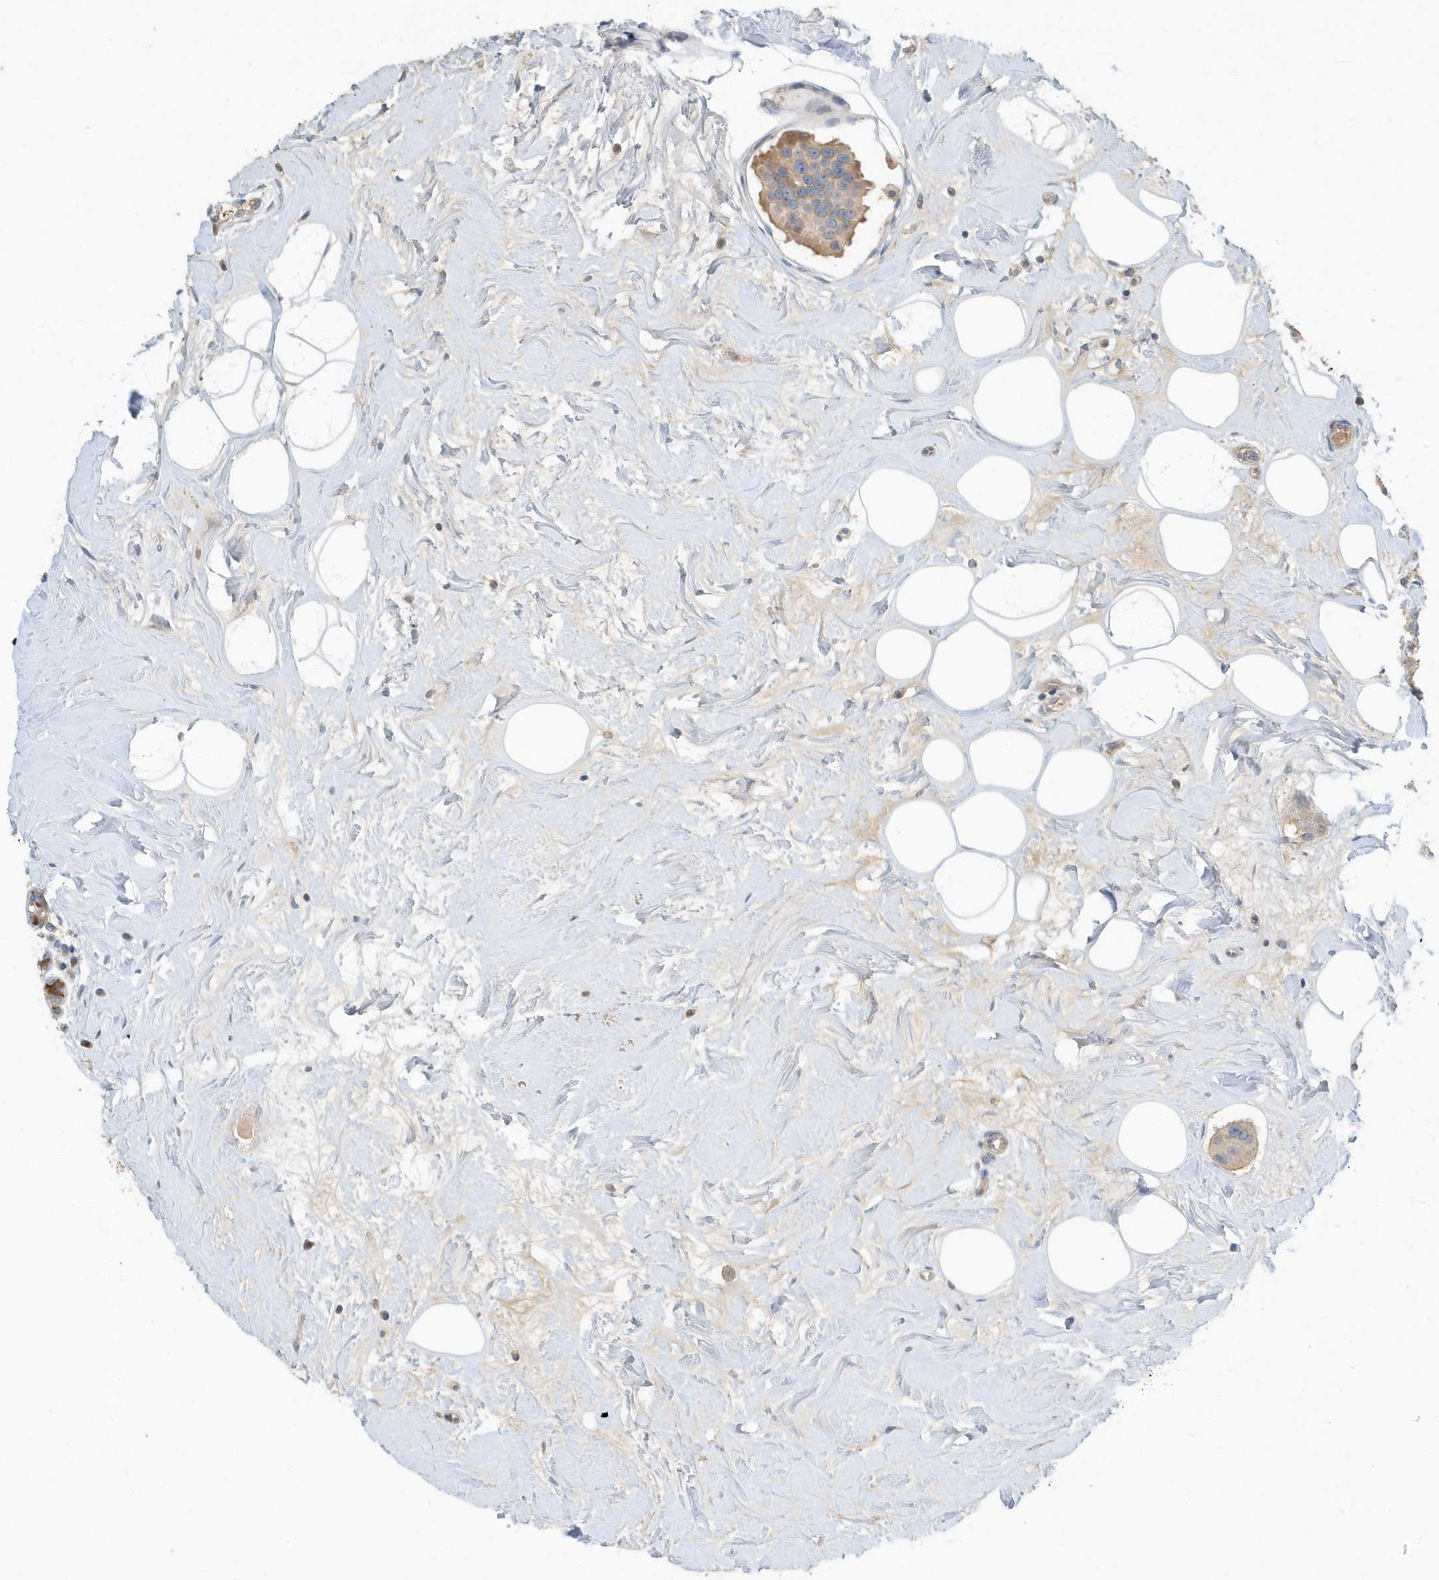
{"staining": {"intensity": "weak", "quantity": "<25%", "location": "cytoplasmic/membranous"}, "tissue": "breast cancer", "cell_type": "Tumor cells", "image_type": "cancer", "snomed": [{"axis": "morphology", "description": "Normal tissue, NOS"}, {"axis": "morphology", "description": "Duct carcinoma"}, {"axis": "topography", "description": "Breast"}], "caption": "Breast cancer was stained to show a protein in brown. There is no significant expression in tumor cells.", "gene": "USP53", "patient": {"sex": "female", "age": 39}}